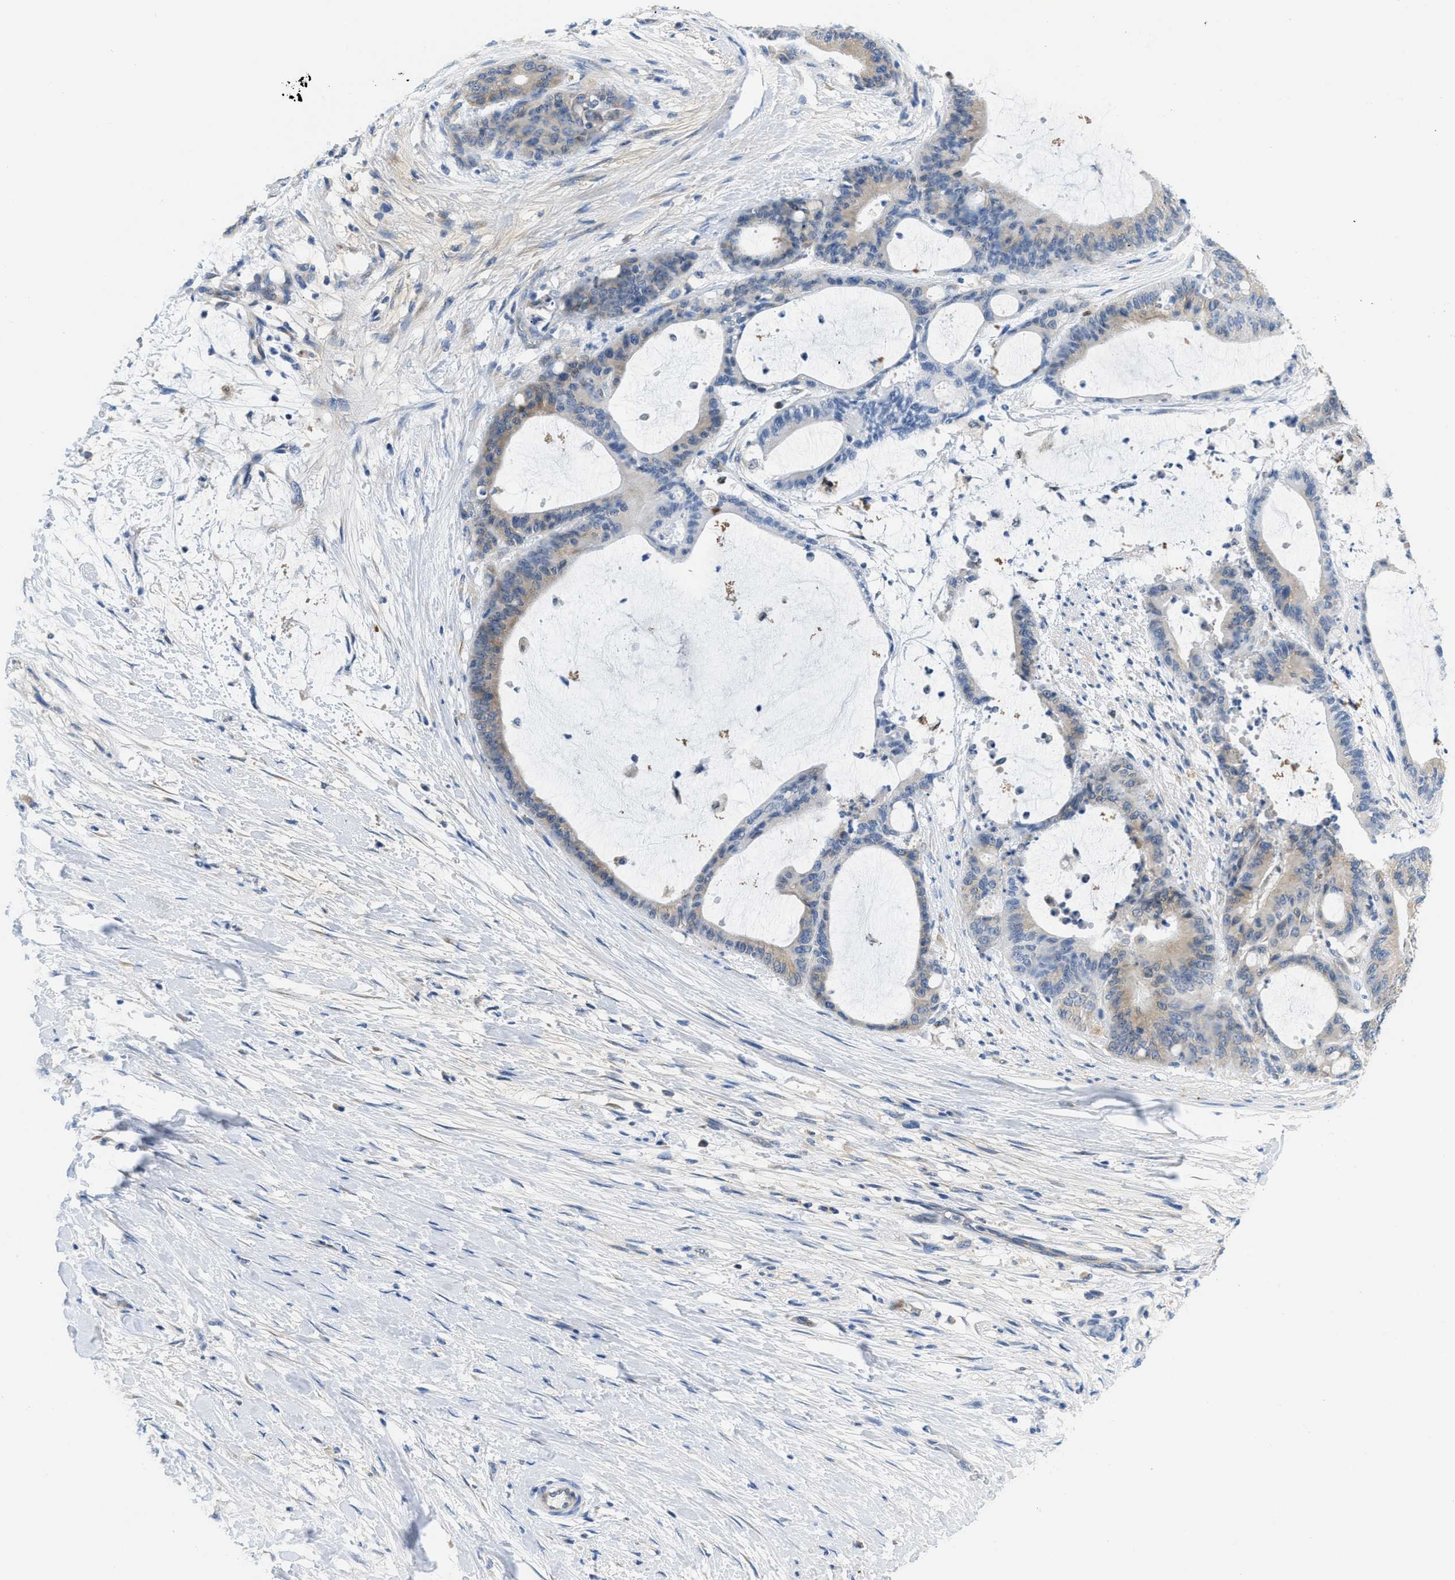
{"staining": {"intensity": "weak", "quantity": "25%-75%", "location": "cytoplasmic/membranous"}, "tissue": "liver cancer", "cell_type": "Tumor cells", "image_type": "cancer", "snomed": [{"axis": "morphology", "description": "Cholangiocarcinoma"}, {"axis": "topography", "description": "Liver"}], "caption": "A low amount of weak cytoplasmic/membranous staining is seen in about 25%-75% of tumor cells in liver cancer tissue. (DAB (3,3'-diaminobenzidine) = brown stain, brightfield microscopy at high magnification).", "gene": "PTDSS1", "patient": {"sex": "female", "age": 73}}